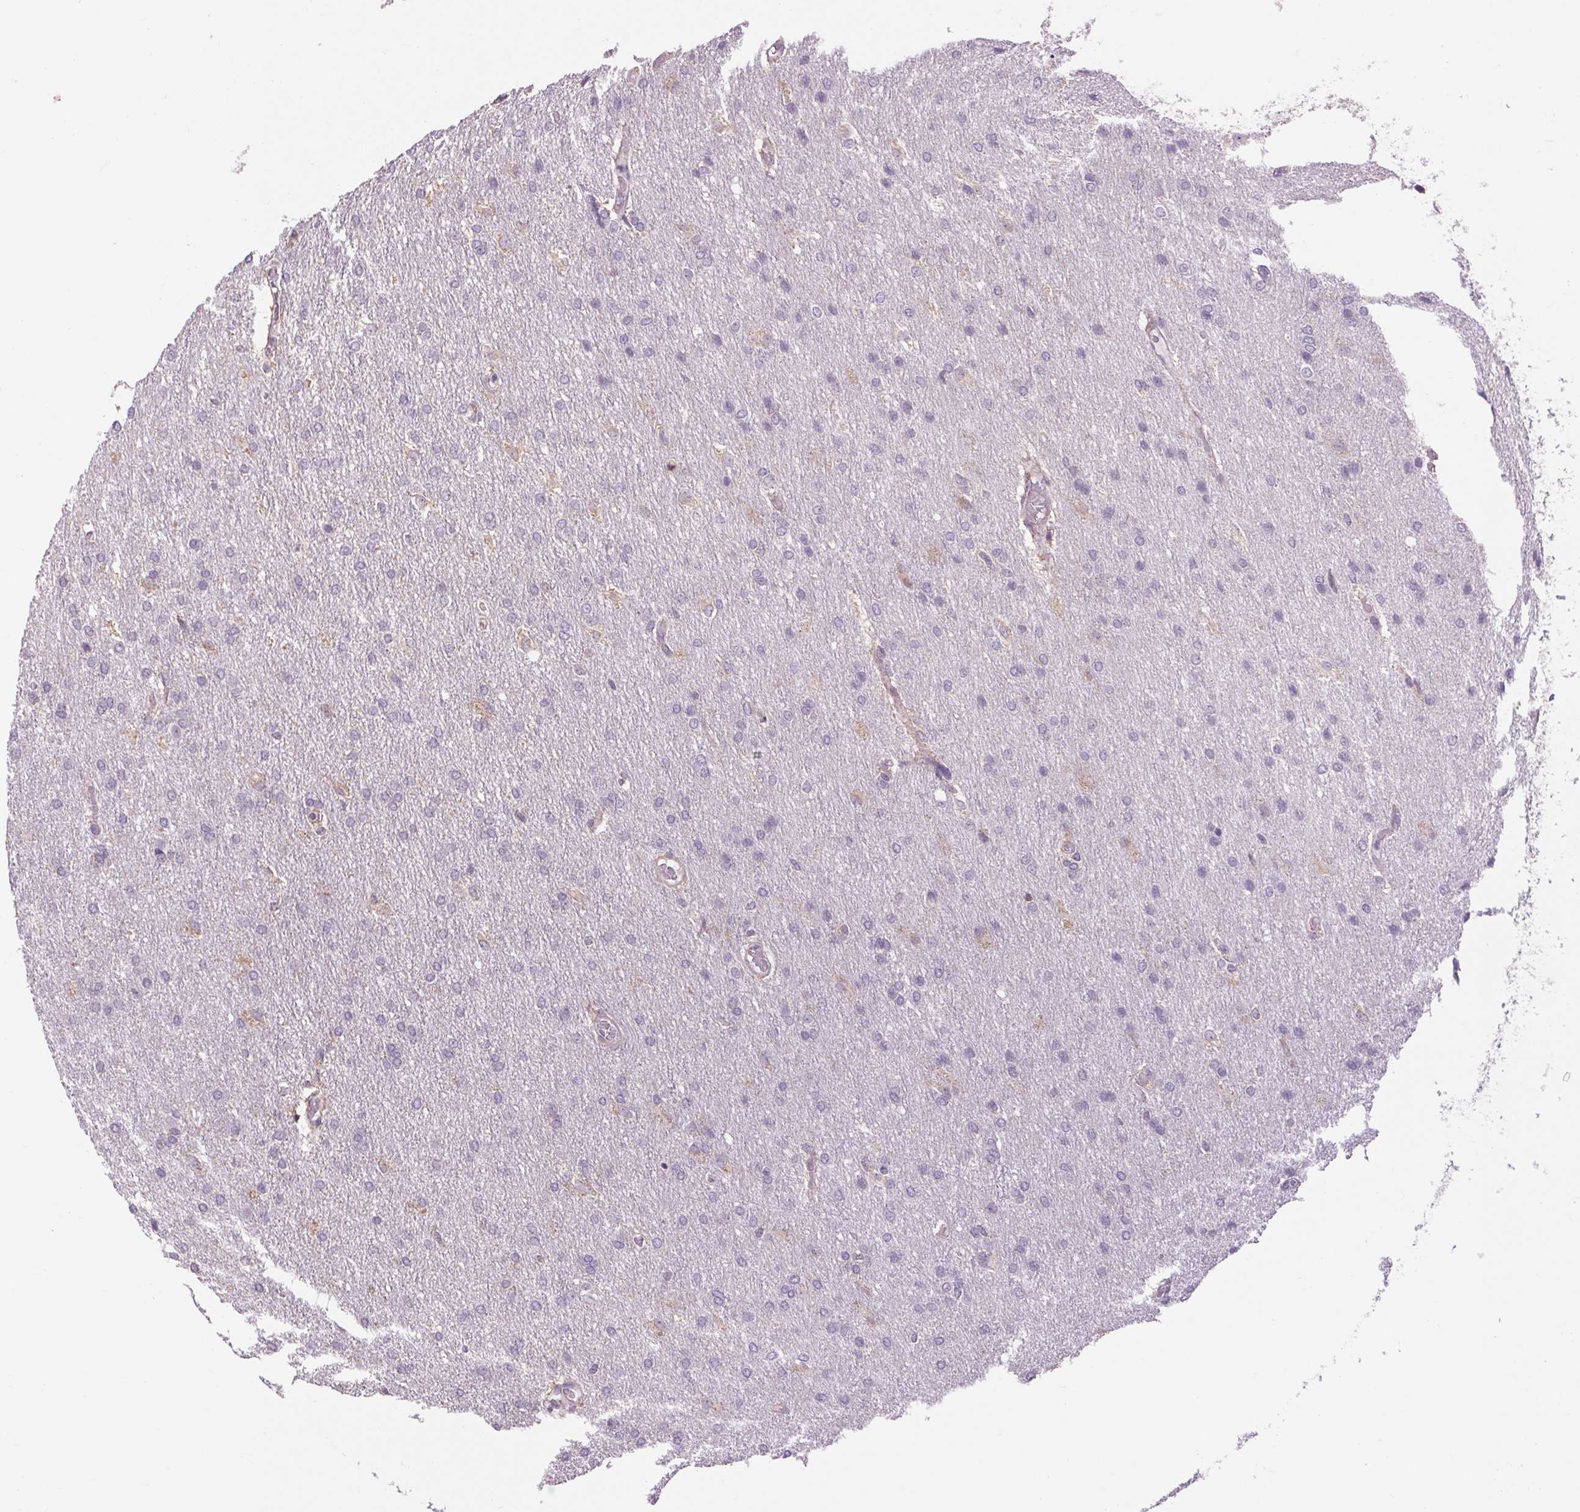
{"staining": {"intensity": "negative", "quantity": "none", "location": "none"}, "tissue": "glioma", "cell_type": "Tumor cells", "image_type": "cancer", "snomed": [{"axis": "morphology", "description": "Glioma, malignant, High grade"}, {"axis": "topography", "description": "Brain"}], "caption": "Tumor cells show no significant staining in glioma.", "gene": "SOWAHC", "patient": {"sex": "male", "age": 68}}